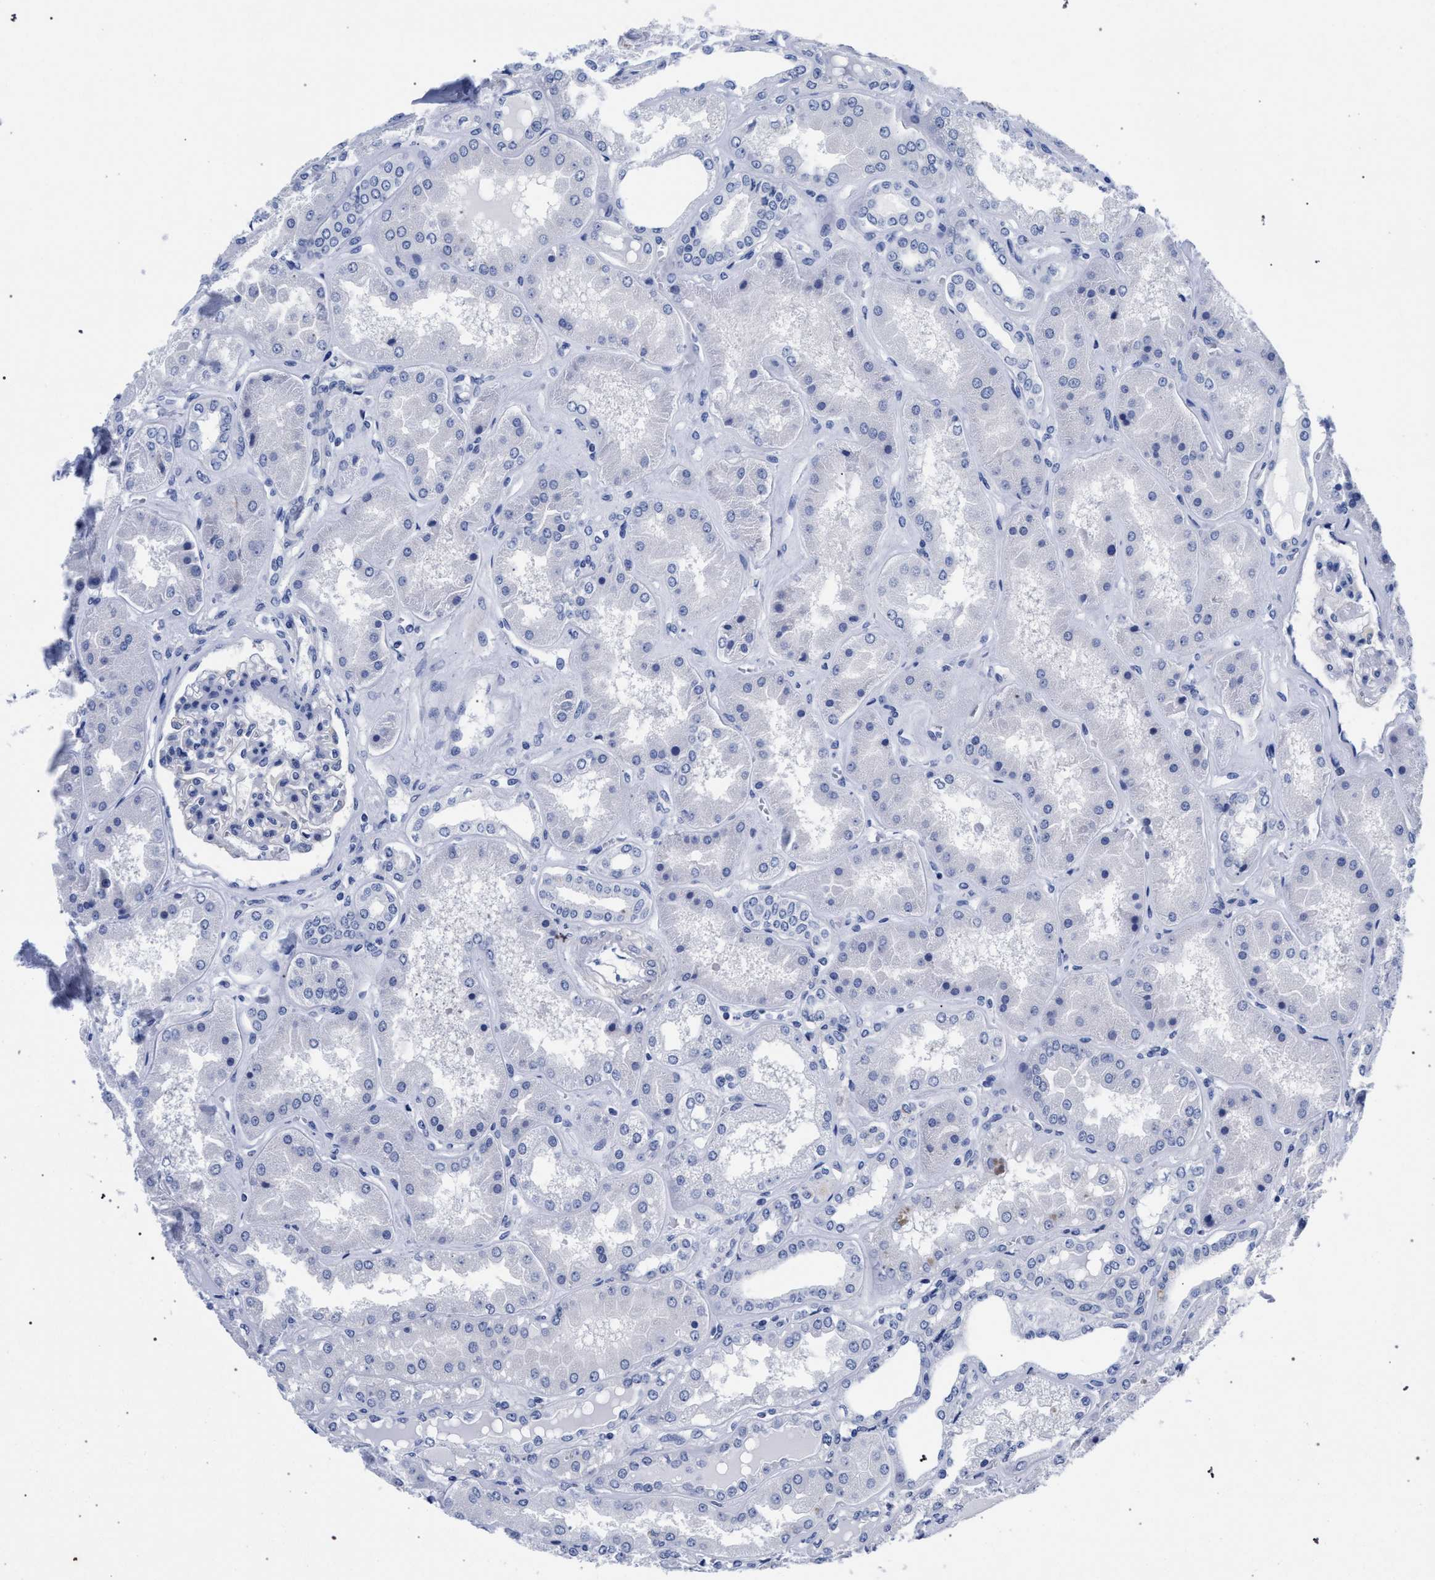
{"staining": {"intensity": "negative", "quantity": "none", "location": "none"}, "tissue": "kidney", "cell_type": "Cells in glomeruli", "image_type": "normal", "snomed": [{"axis": "morphology", "description": "Normal tissue, NOS"}, {"axis": "topography", "description": "Kidney"}], "caption": "The immunohistochemistry (IHC) photomicrograph has no significant expression in cells in glomeruli of kidney.", "gene": "AKAP4", "patient": {"sex": "female", "age": 56}}